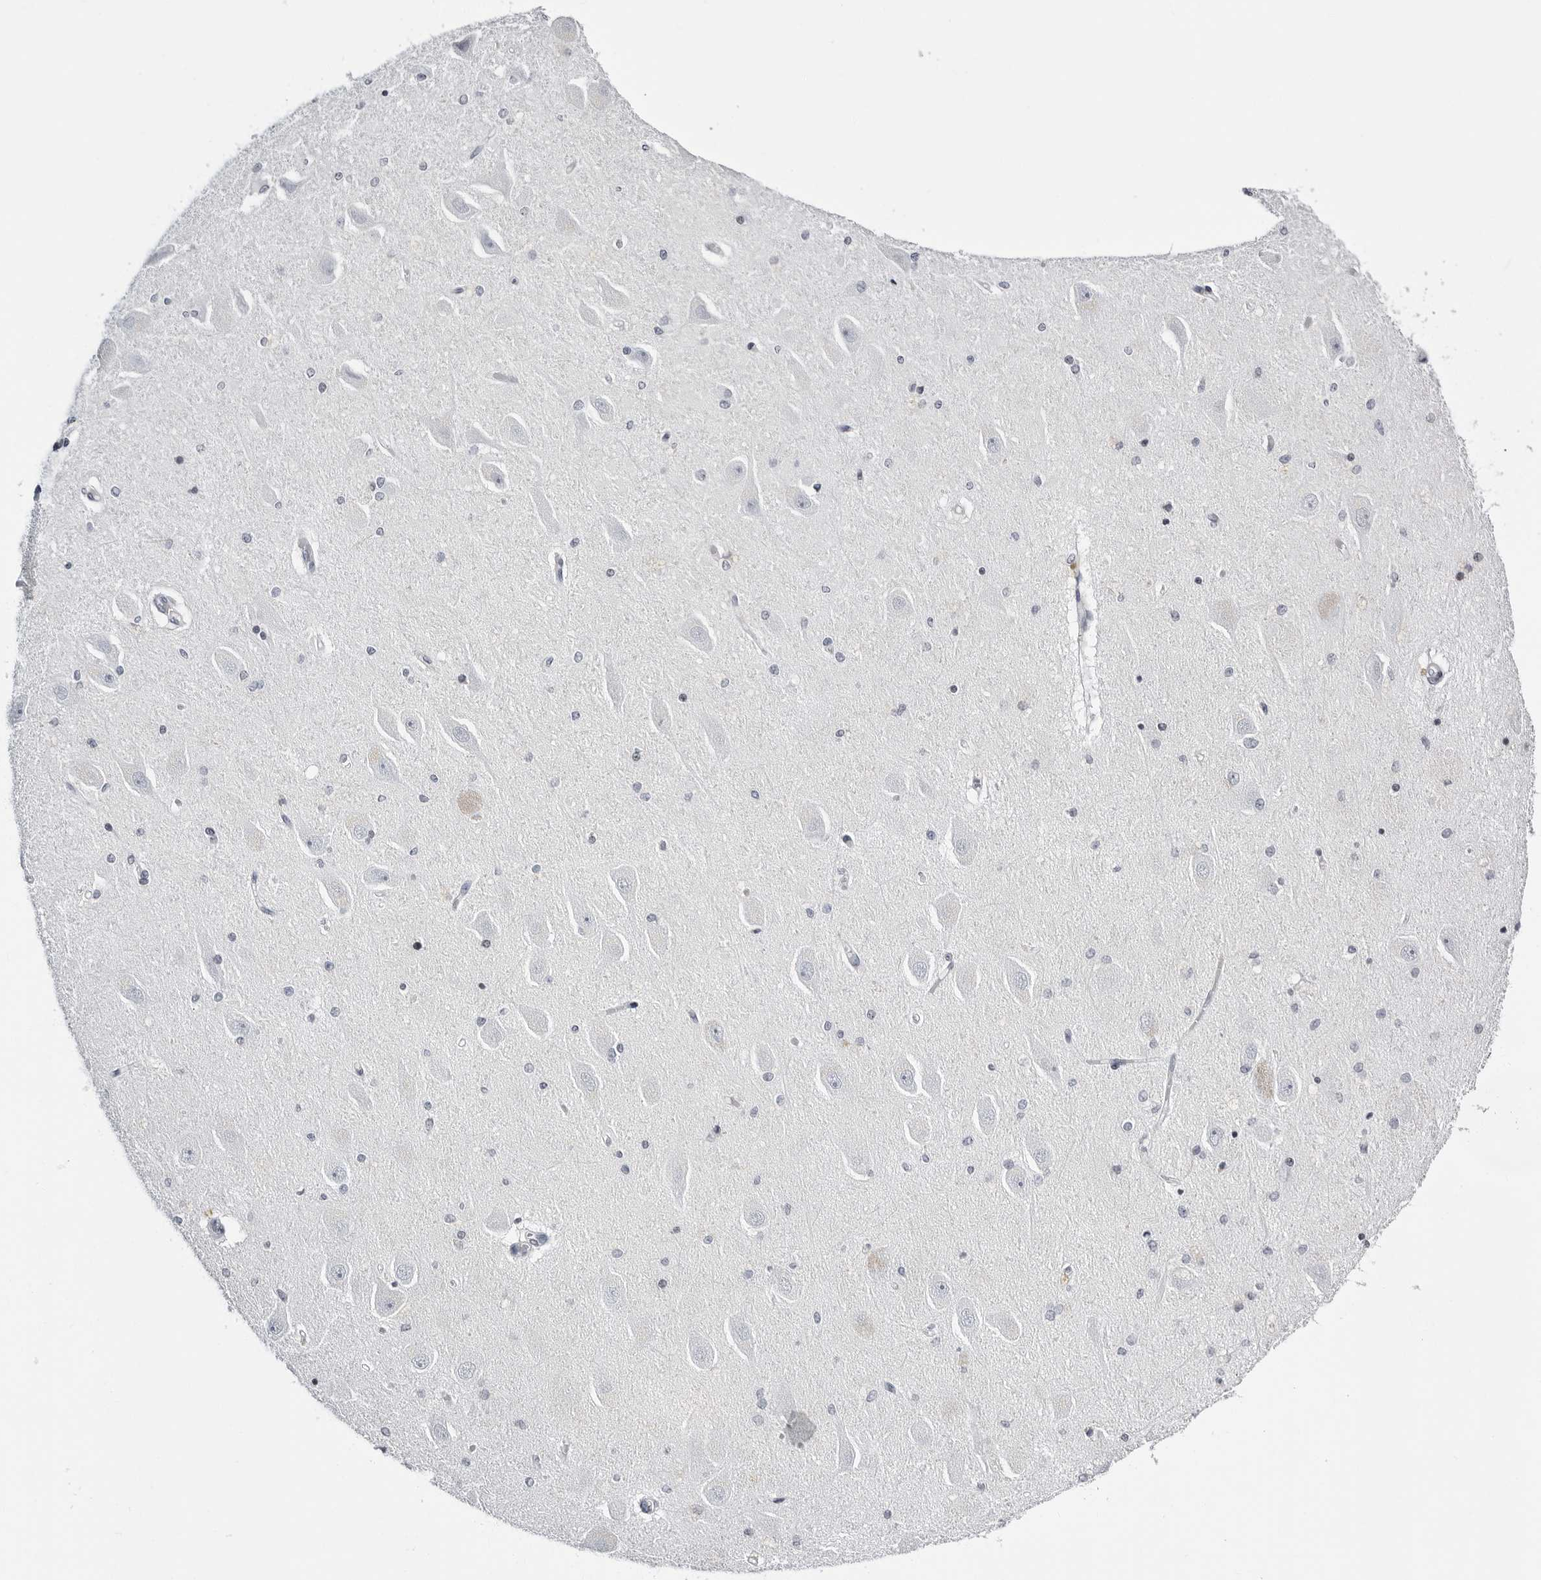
{"staining": {"intensity": "negative", "quantity": "none", "location": "none"}, "tissue": "hippocampus", "cell_type": "Glial cells", "image_type": "normal", "snomed": [{"axis": "morphology", "description": "Normal tissue, NOS"}, {"axis": "topography", "description": "Hippocampus"}], "caption": "The IHC histopathology image has no significant staining in glial cells of hippocampus.", "gene": "VEZF1", "patient": {"sex": "female", "age": 54}}